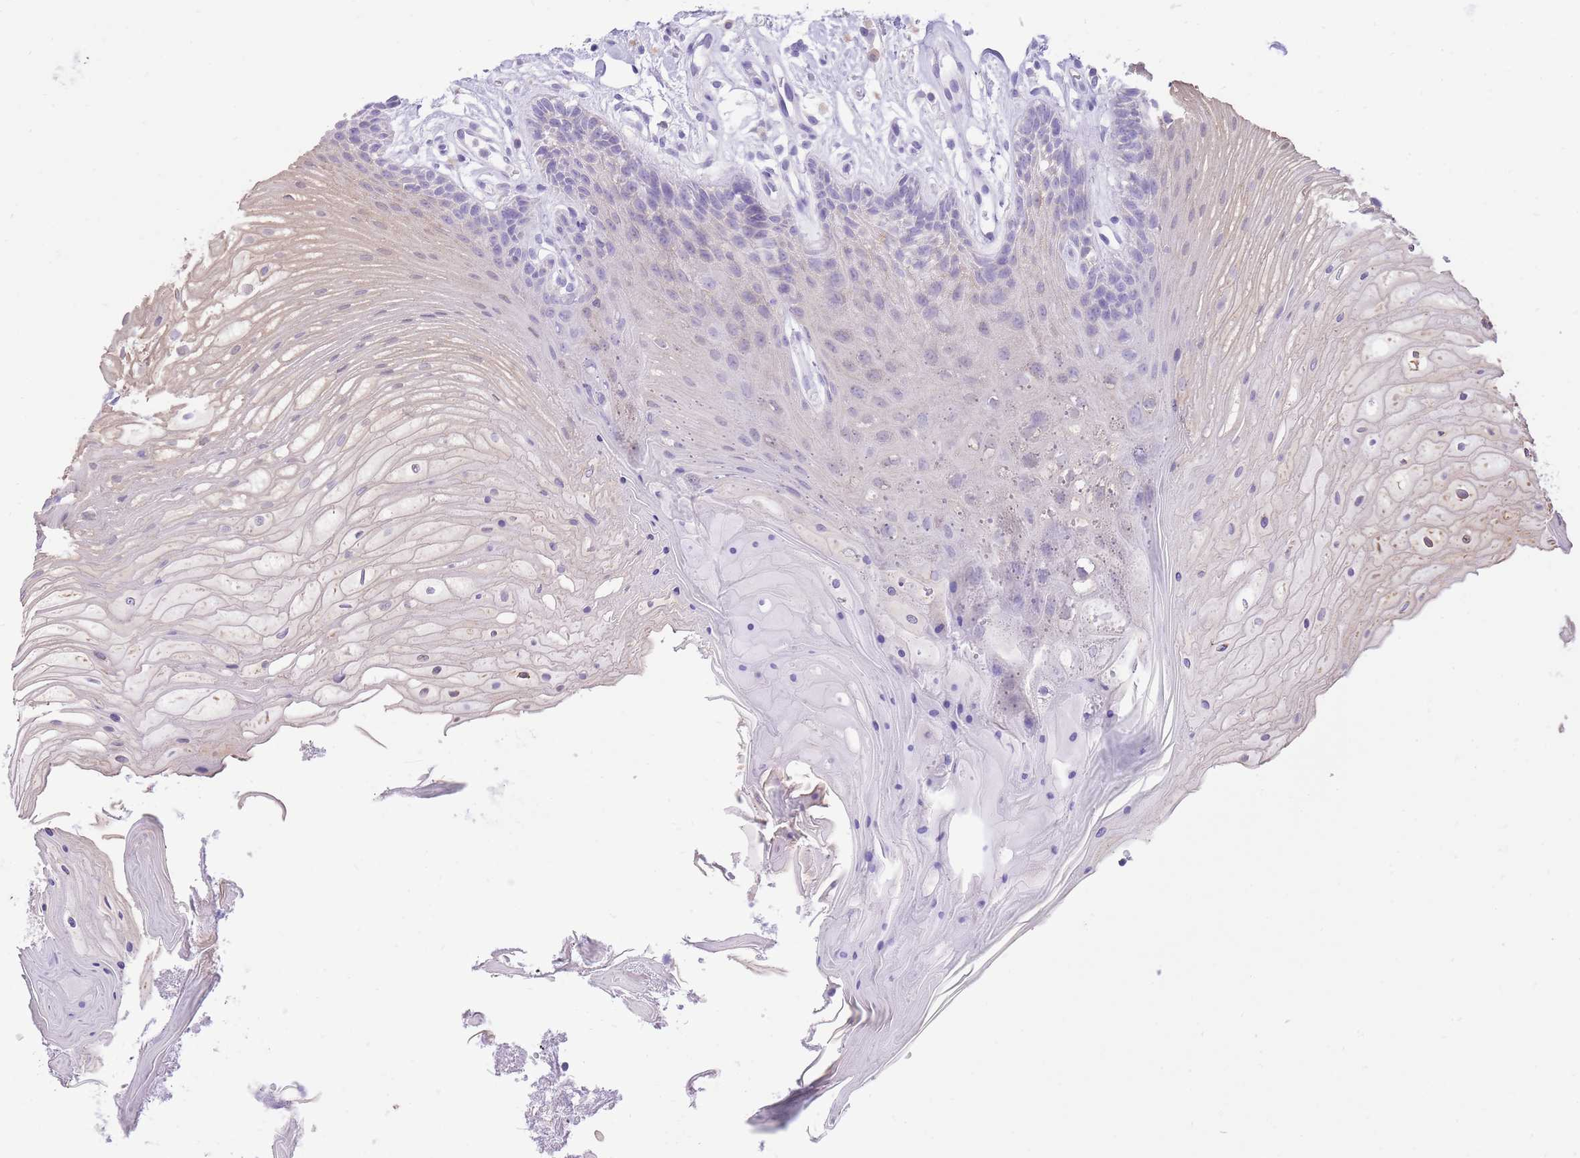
{"staining": {"intensity": "negative", "quantity": "none", "location": "none"}, "tissue": "oral mucosa", "cell_type": "Squamous epithelial cells", "image_type": "normal", "snomed": [{"axis": "morphology", "description": "Normal tissue, NOS"}, {"axis": "topography", "description": "Oral tissue"}], "caption": "This micrograph is of normal oral mucosa stained with immunohistochemistry to label a protein in brown with the nuclei are counter-stained blue. There is no staining in squamous epithelial cells.", "gene": "SLC4A4", "patient": {"sex": "female", "age": 80}}